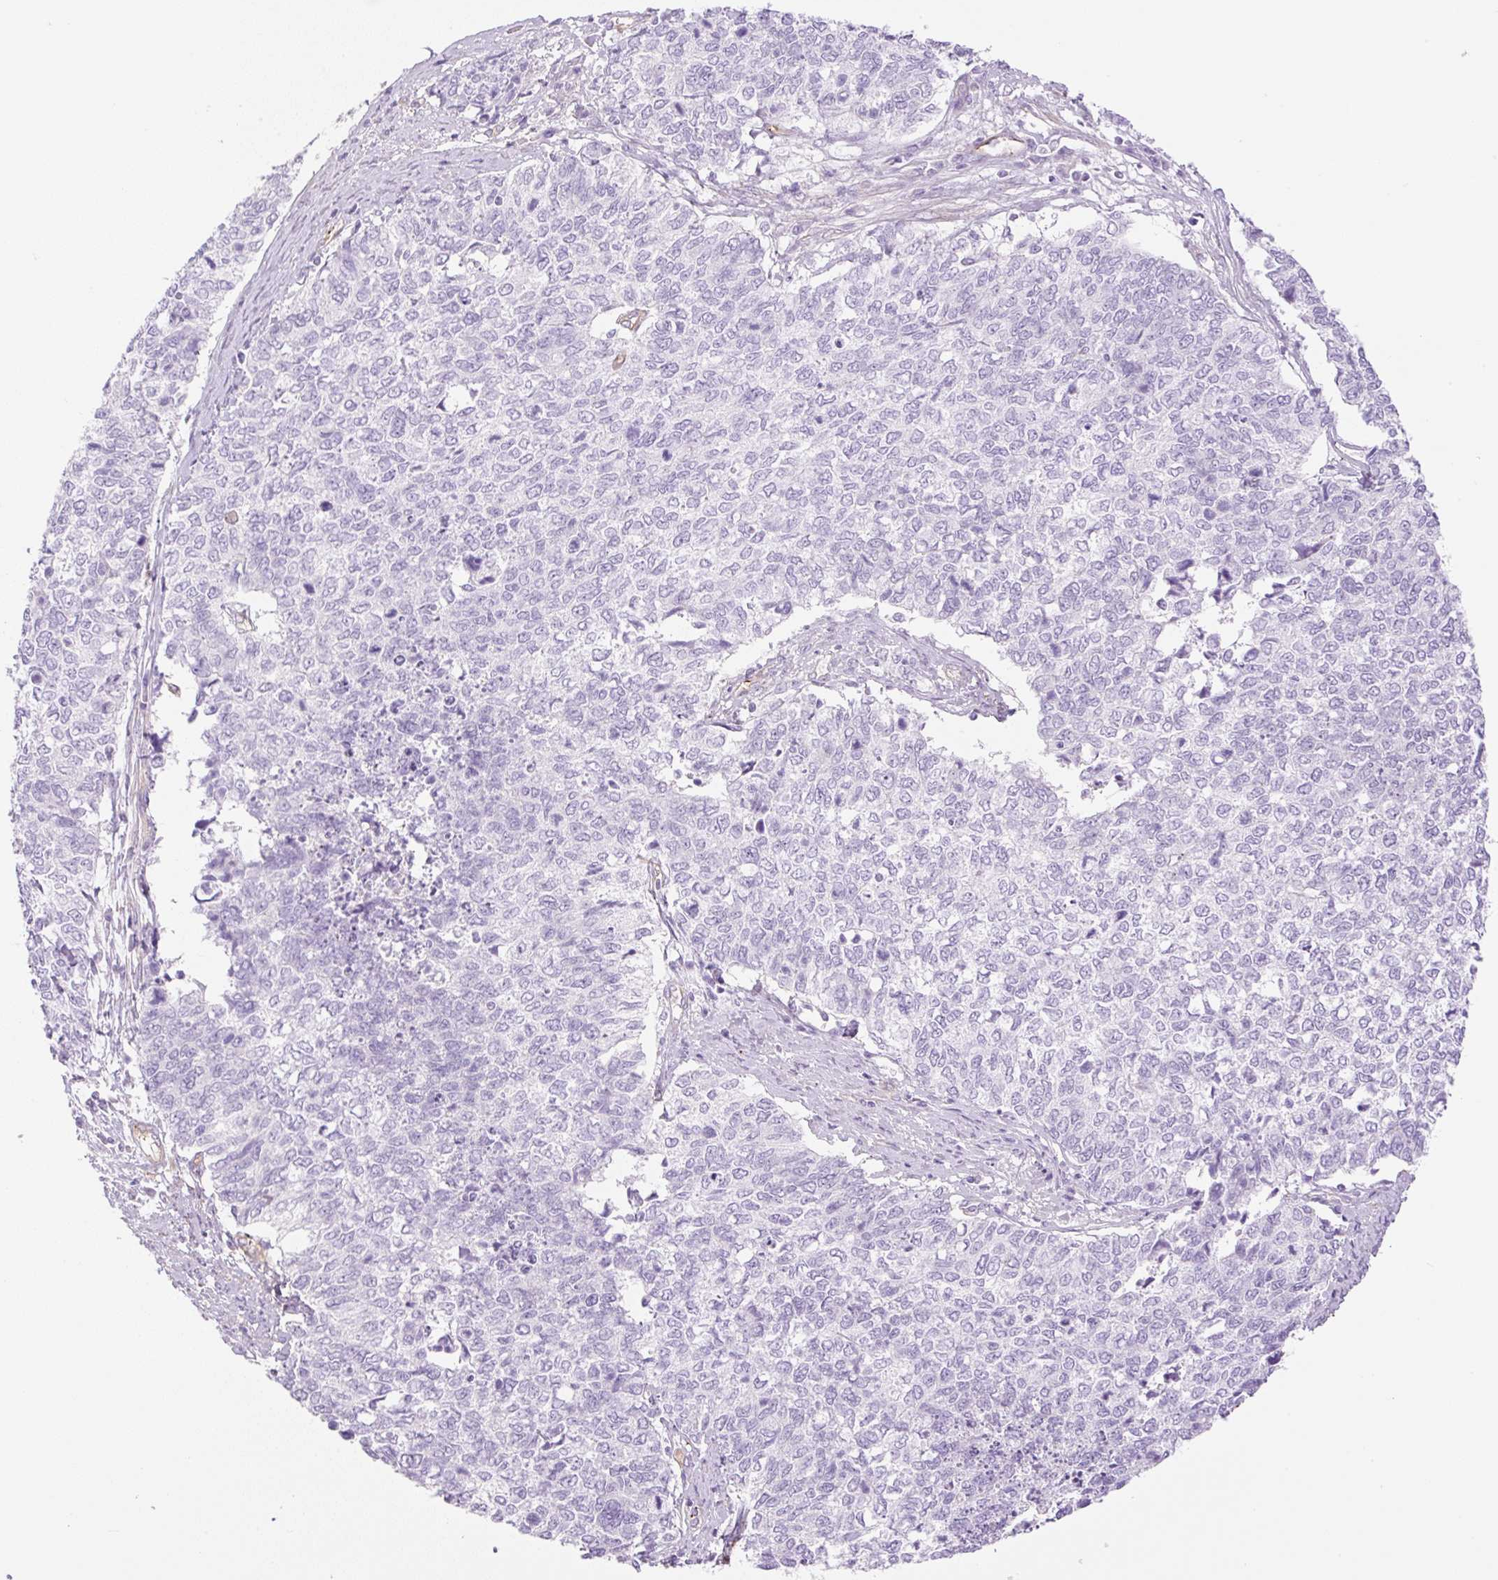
{"staining": {"intensity": "negative", "quantity": "none", "location": "none"}, "tissue": "cervical cancer", "cell_type": "Tumor cells", "image_type": "cancer", "snomed": [{"axis": "morphology", "description": "Adenocarcinoma, NOS"}, {"axis": "topography", "description": "Cervix"}], "caption": "Protein analysis of adenocarcinoma (cervical) reveals no significant positivity in tumor cells.", "gene": "EHD3", "patient": {"sex": "female", "age": 63}}